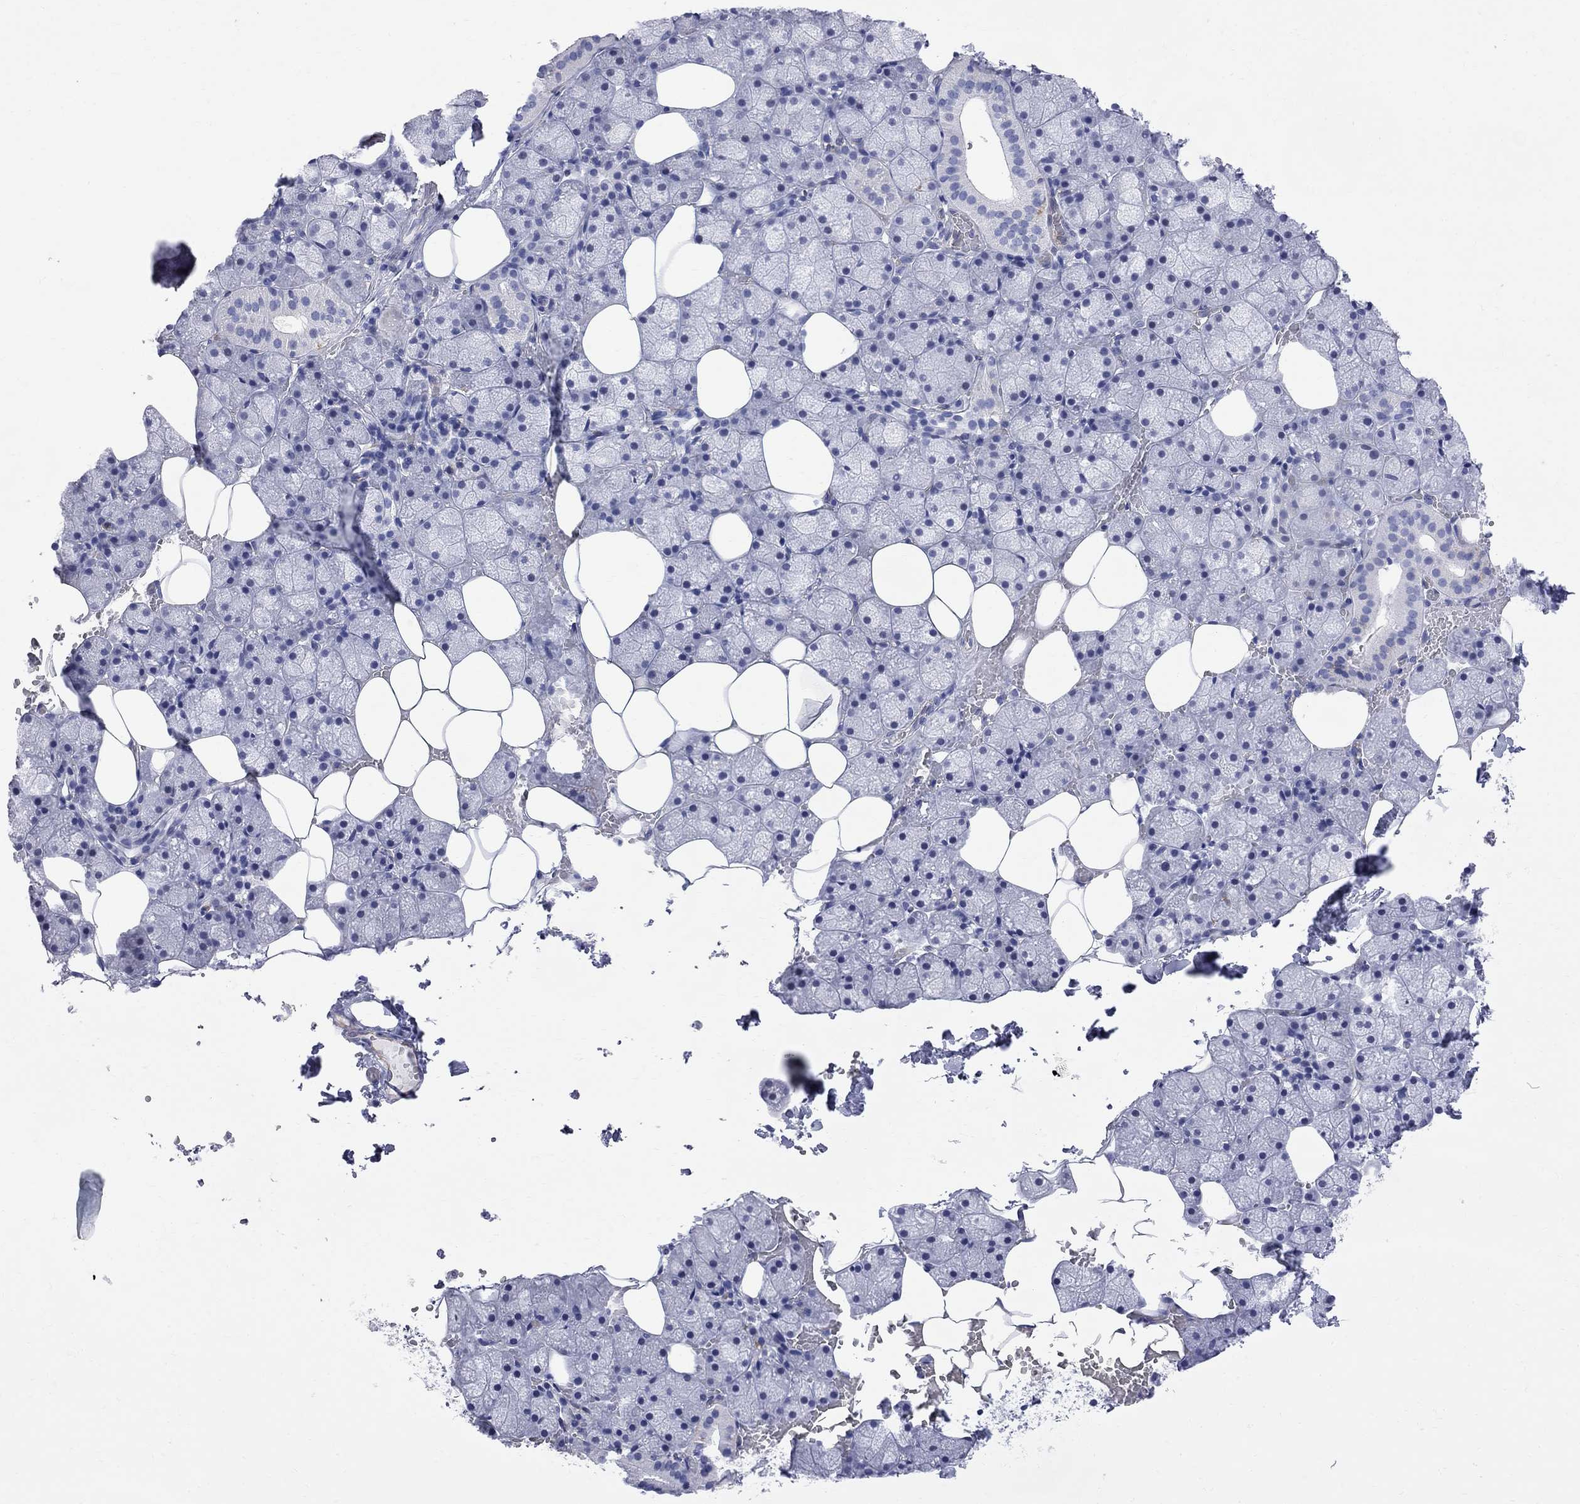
{"staining": {"intensity": "negative", "quantity": "none", "location": "none"}, "tissue": "salivary gland", "cell_type": "Glandular cells", "image_type": "normal", "snomed": [{"axis": "morphology", "description": "Normal tissue, NOS"}, {"axis": "topography", "description": "Salivary gland"}], "caption": "Human salivary gland stained for a protein using immunohistochemistry shows no staining in glandular cells.", "gene": "ABI3", "patient": {"sex": "male", "age": 38}}